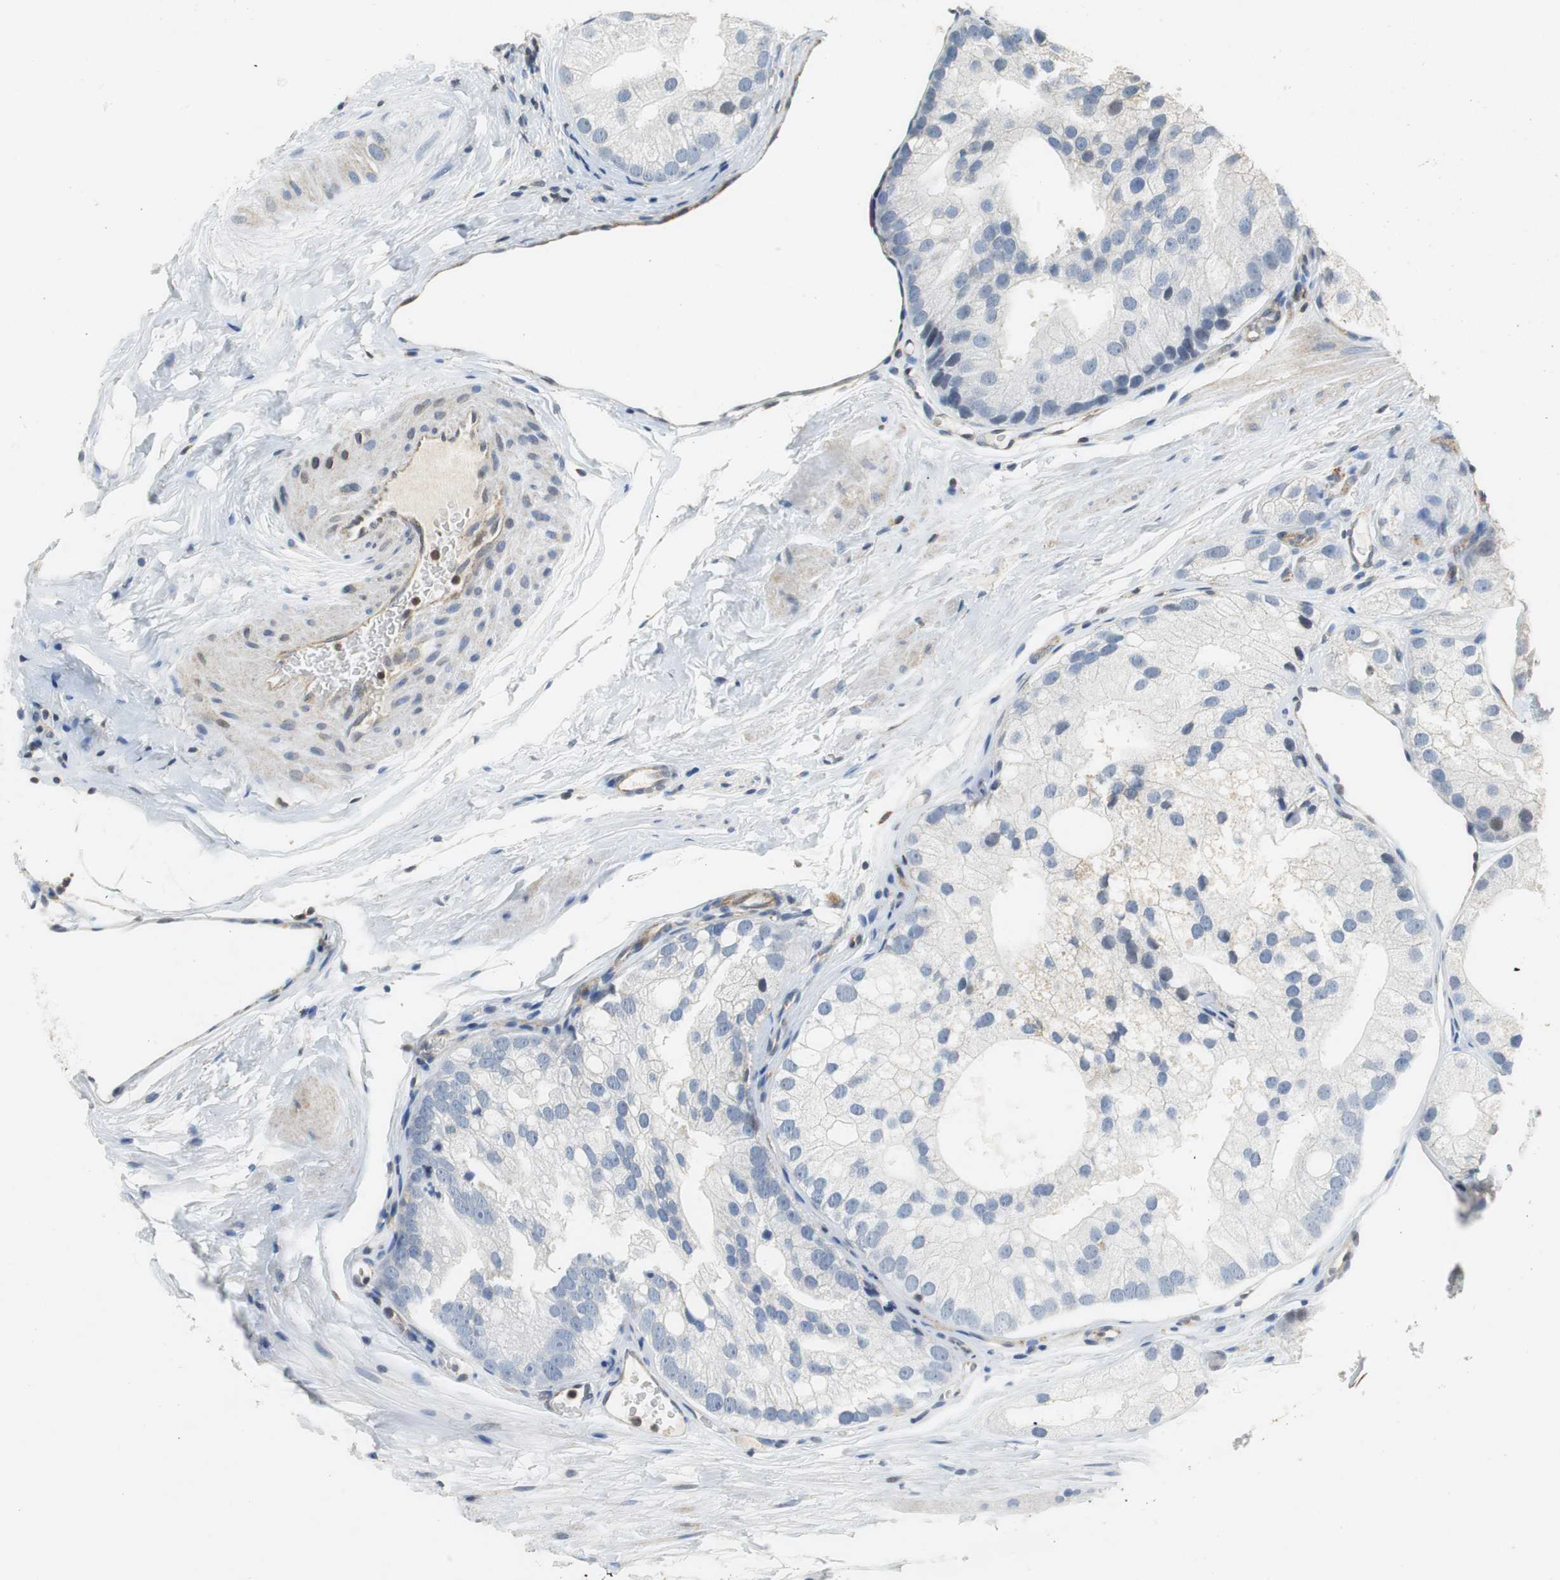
{"staining": {"intensity": "negative", "quantity": "none", "location": "none"}, "tissue": "prostate cancer", "cell_type": "Tumor cells", "image_type": "cancer", "snomed": [{"axis": "morphology", "description": "Adenocarcinoma, Low grade"}, {"axis": "topography", "description": "Prostate"}], "caption": "Immunohistochemical staining of prostate low-grade adenocarcinoma shows no significant positivity in tumor cells.", "gene": "GSDMD", "patient": {"sex": "male", "age": 69}}